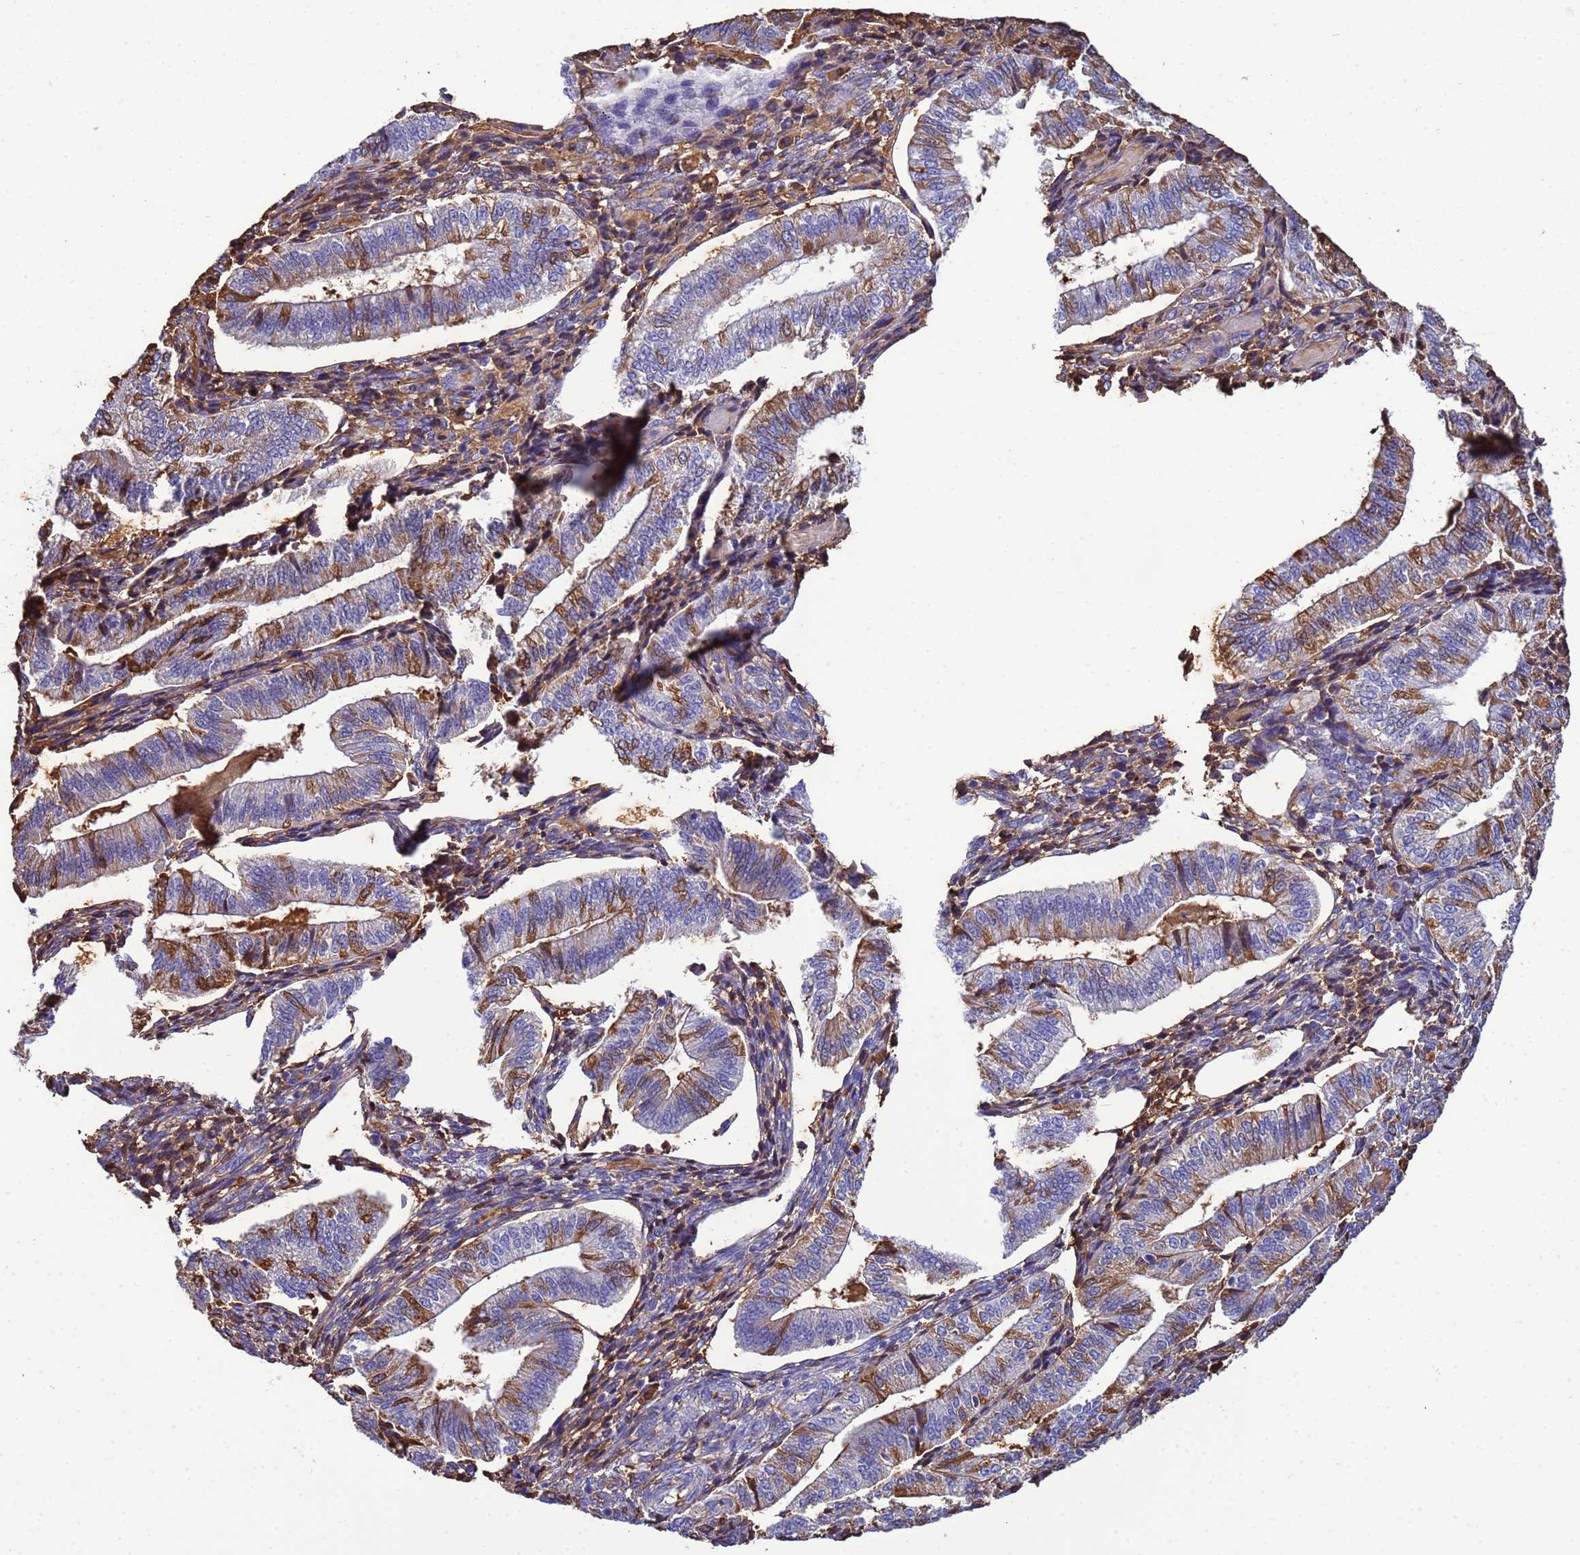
{"staining": {"intensity": "weak", "quantity": "25%-75%", "location": "cytoplasmic/membranous"}, "tissue": "endometrium", "cell_type": "Cells in endometrial stroma", "image_type": "normal", "snomed": [{"axis": "morphology", "description": "Normal tissue, NOS"}, {"axis": "topography", "description": "Endometrium"}], "caption": "IHC histopathology image of unremarkable endometrium: endometrium stained using immunohistochemistry exhibits low levels of weak protein expression localized specifically in the cytoplasmic/membranous of cells in endometrial stroma, appearing as a cytoplasmic/membranous brown color.", "gene": "H1", "patient": {"sex": "female", "age": 34}}